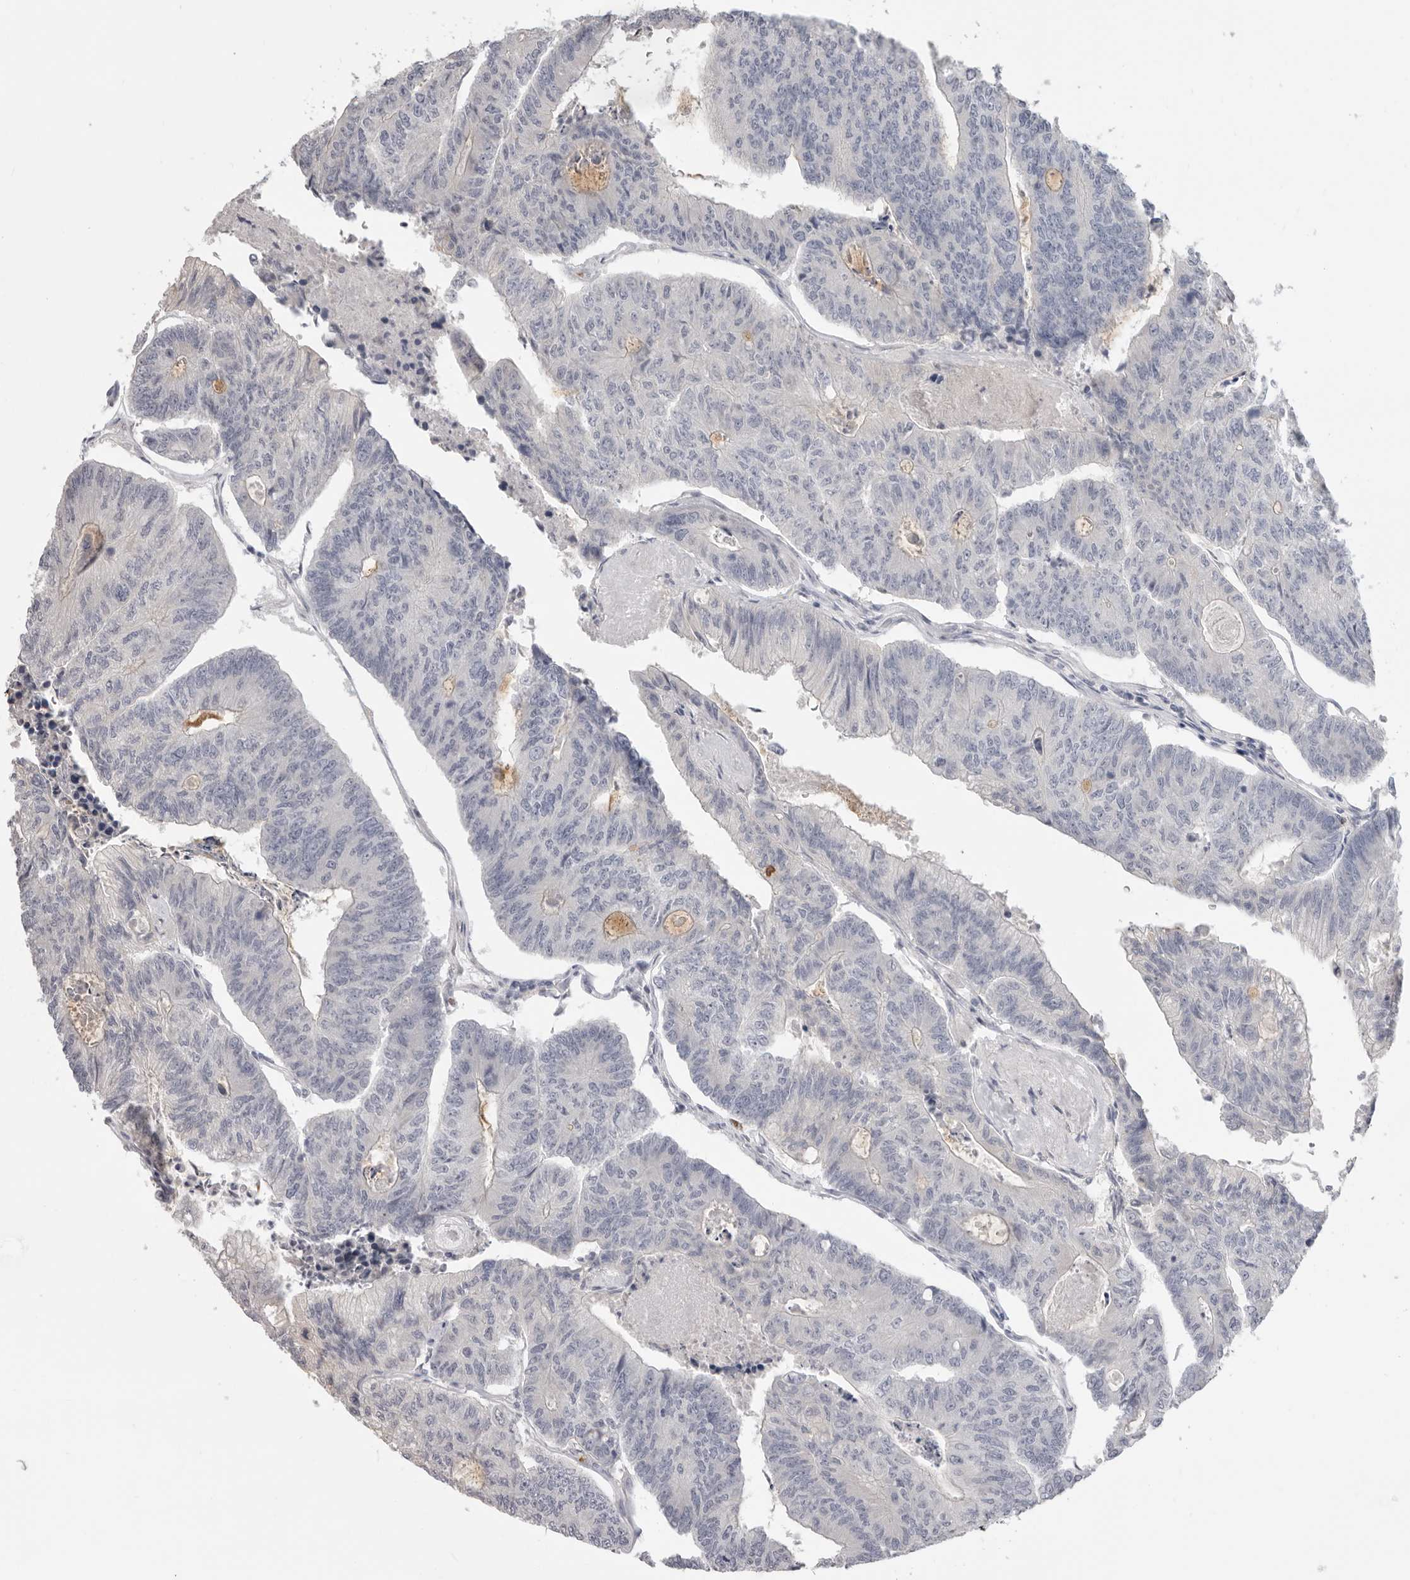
{"staining": {"intensity": "negative", "quantity": "none", "location": "none"}, "tissue": "colorectal cancer", "cell_type": "Tumor cells", "image_type": "cancer", "snomed": [{"axis": "morphology", "description": "Adenocarcinoma, NOS"}, {"axis": "topography", "description": "Colon"}], "caption": "Protein analysis of colorectal adenocarcinoma exhibits no significant expression in tumor cells.", "gene": "XIRP1", "patient": {"sex": "female", "age": 67}}